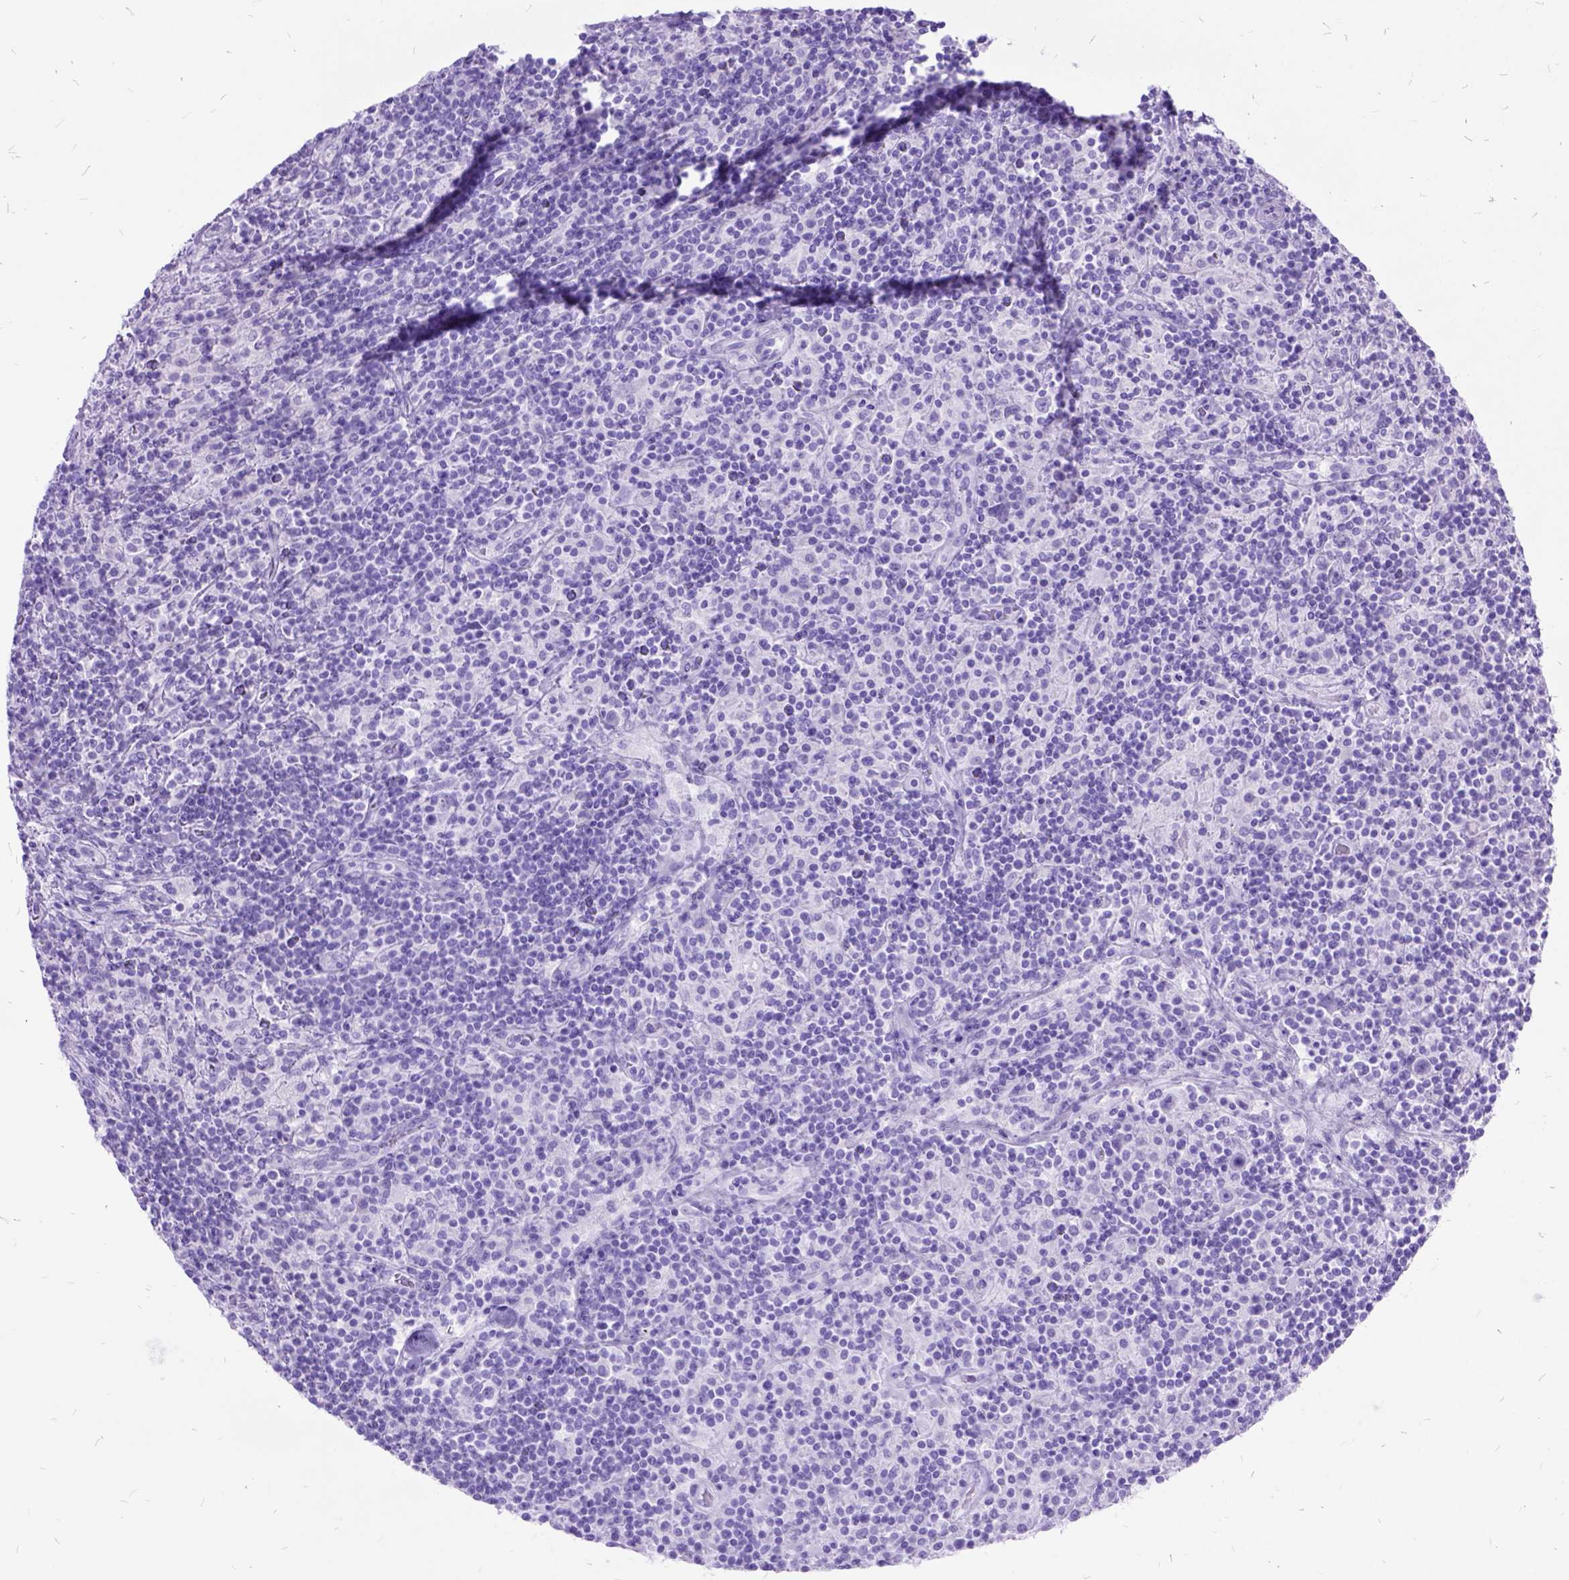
{"staining": {"intensity": "negative", "quantity": "none", "location": "none"}, "tissue": "lymphoma", "cell_type": "Tumor cells", "image_type": "cancer", "snomed": [{"axis": "morphology", "description": "Hodgkin's disease, NOS"}, {"axis": "topography", "description": "Lymph node"}], "caption": "Immunohistochemistry (IHC) photomicrograph of neoplastic tissue: Hodgkin's disease stained with DAB reveals no significant protein expression in tumor cells.", "gene": "DNAH2", "patient": {"sex": "male", "age": 70}}